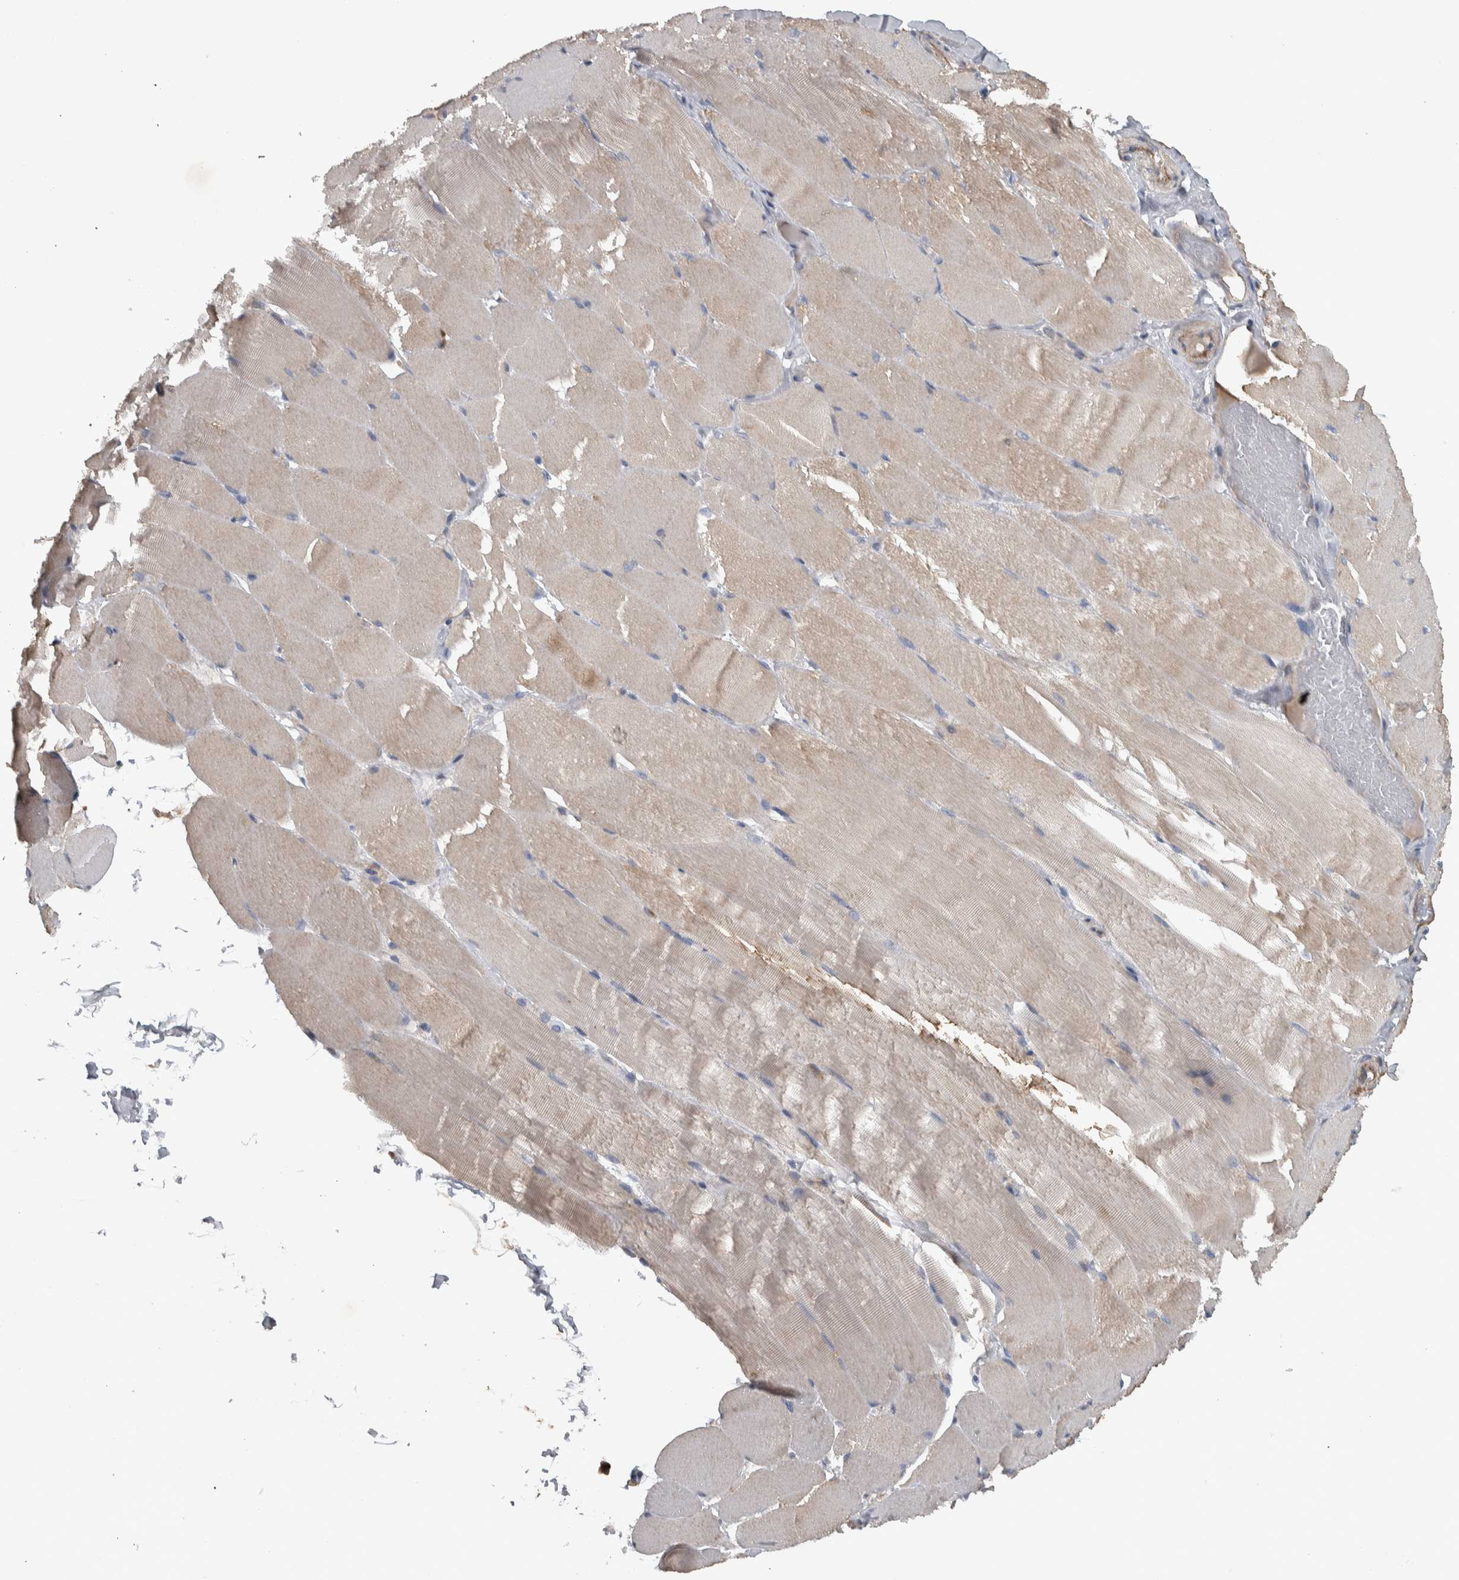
{"staining": {"intensity": "weak", "quantity": ">75%", "location": "cytoplasmic/membranous"}, "tissue": "skeletal muscle", "cell_type": "Myocytes", "image_type": "normal", "snomed": [{"axis": "morphology", "description": "Normal tissue, NOS"}, {"axis": "topography", "description": "Skin"}, {"axis": "topography", "description": "Skeletal muscle"}], "caption": "Protein staining of normal skeletal muscle demonstrates weak cytoplasmic/membranous positivity in about >75% of myocytes. The staining was performed using DAB to visualize the protein expression in brown, while the nuclei were stained in blue with hematoxylin (Magnification: 20x).", "gene": "NT5C2", "patient": {"sex": "male", "age": 83}}